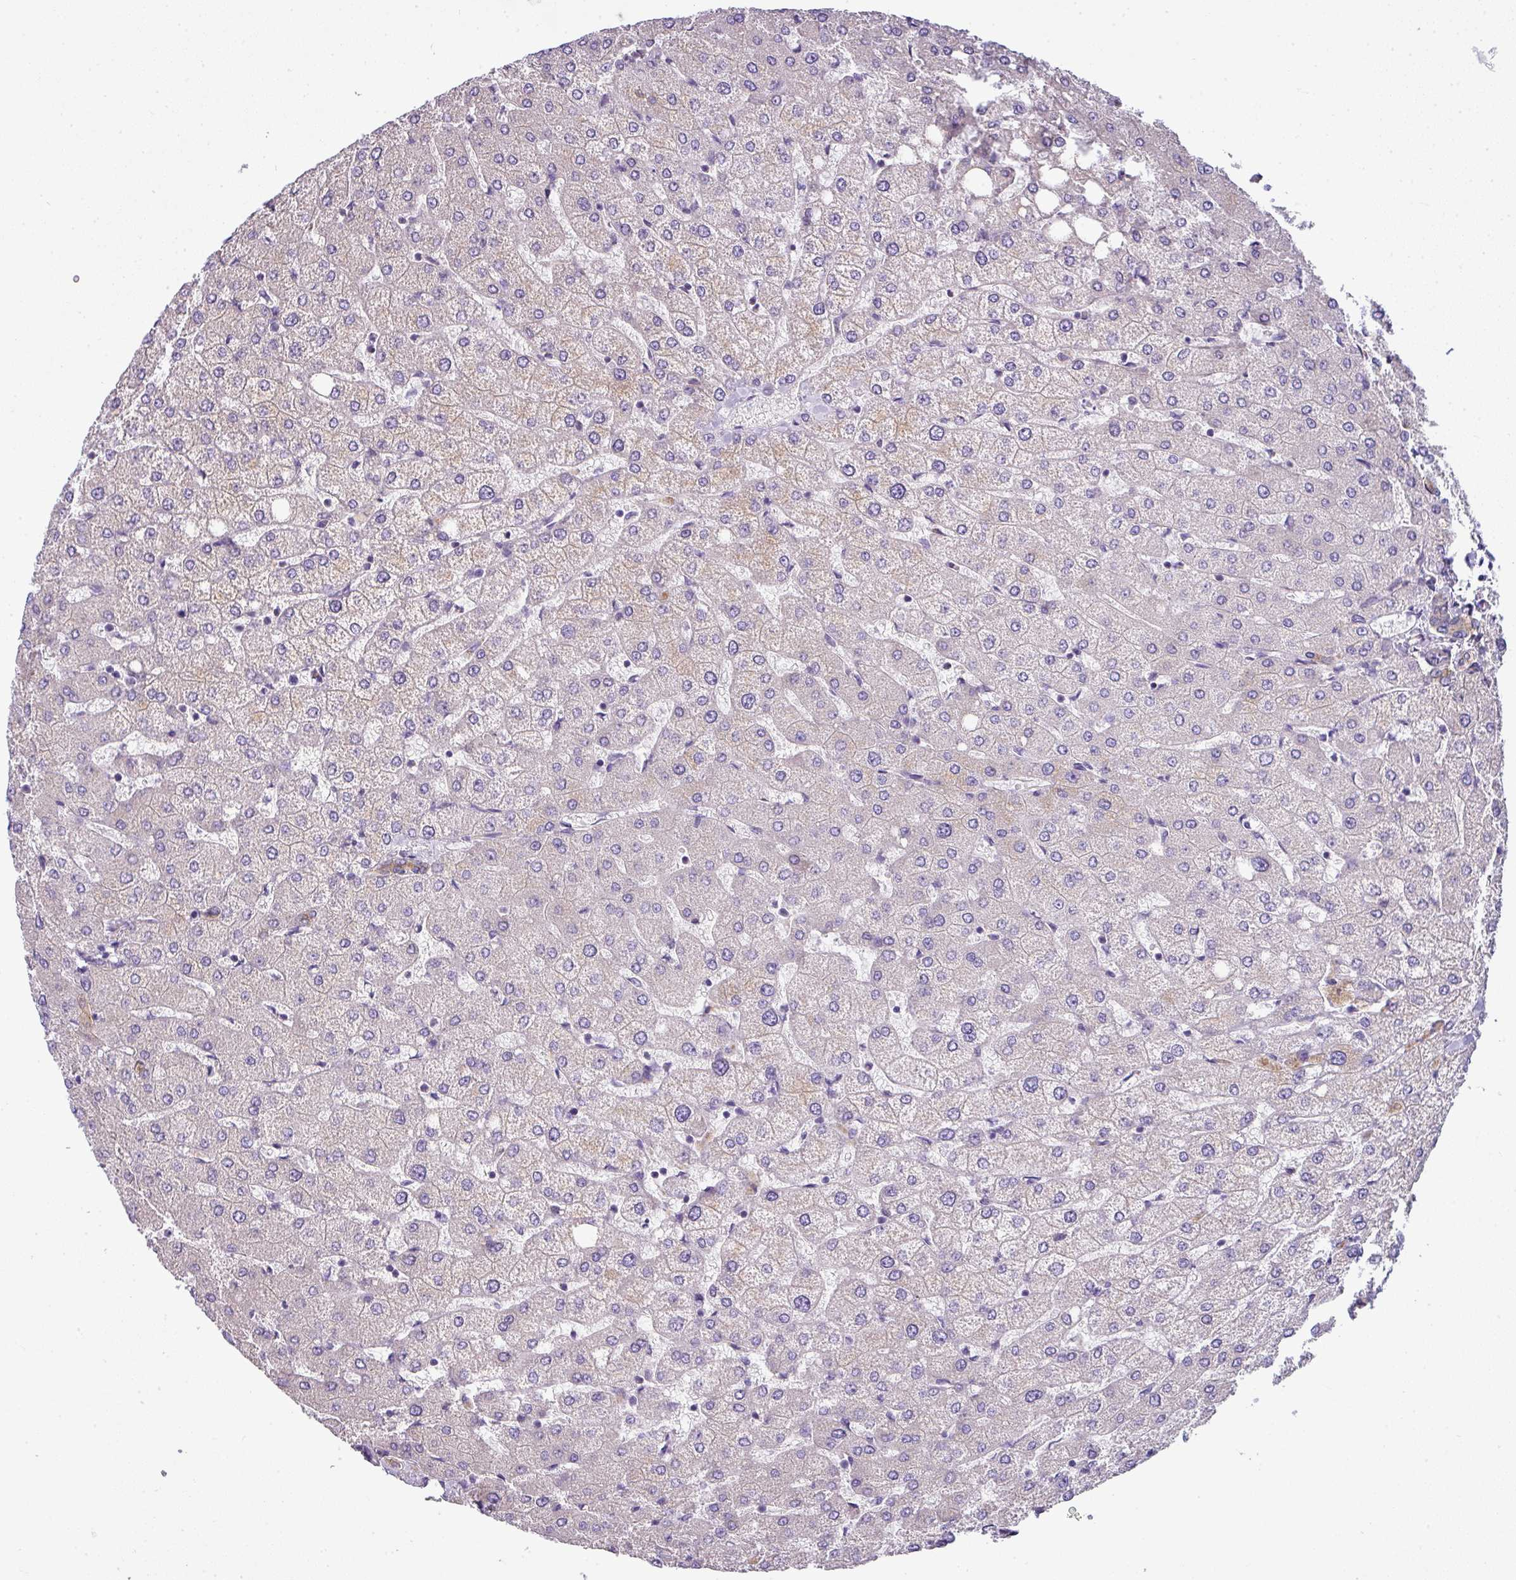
{"staining": {"intensity": "negative", "quantity": "none", "location": "none"}, "tissue": "liver", "cell_type": "Cholangiocytes", "image_type": "normal", "snomed": [{"axis": "morphology", "description": "Normal tissue, NOS"}, {"axis": "topography", "description": "Liver"}], "caption": "The immunohistochemistry (IHC) photomicrograph has no significant expression in cholangiocytes of liver. Nuclei are stained in blue.", "gene": "PALS2", "patient": {"sex": "female", "age": 54}}